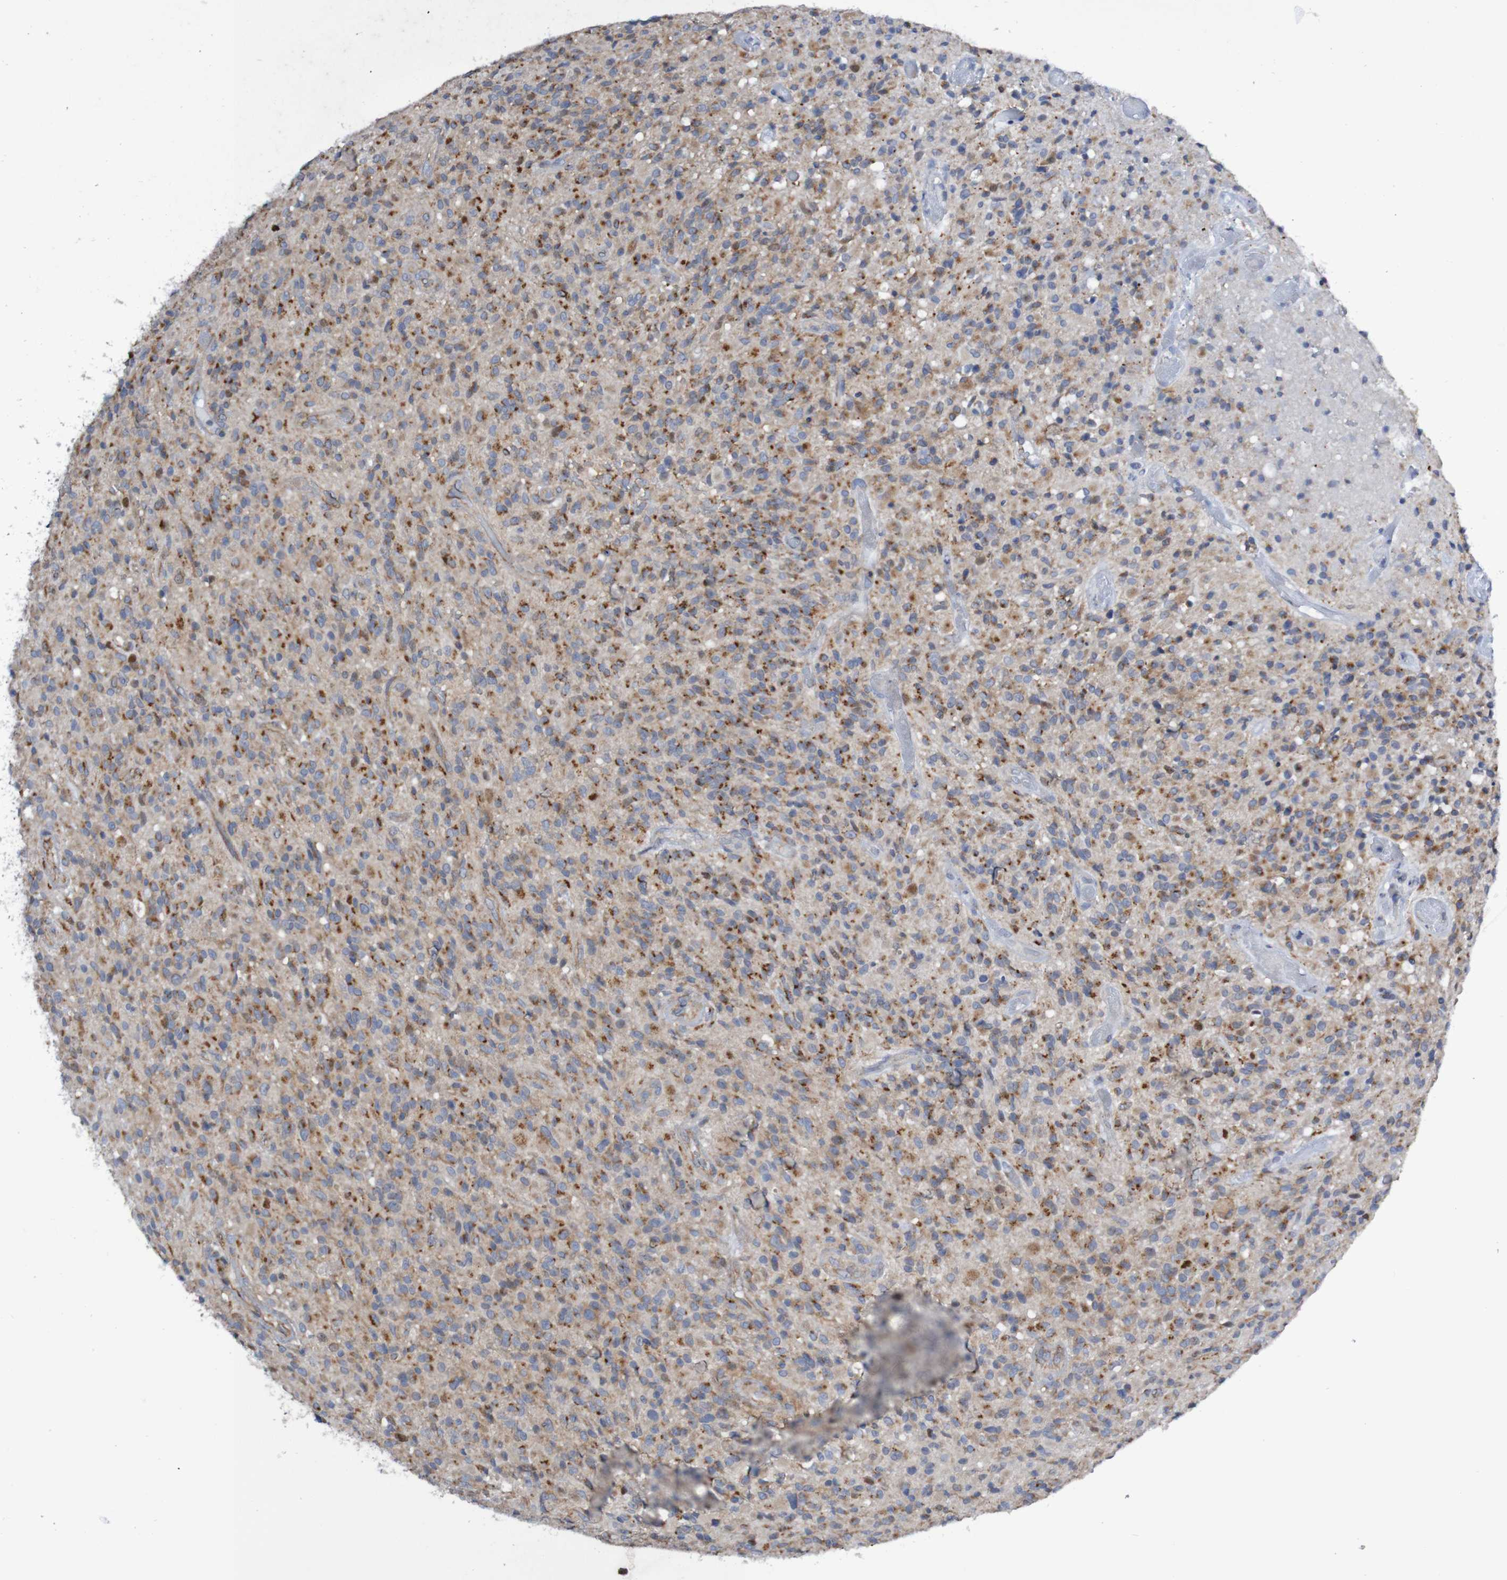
{"staining": {"intensity": "strong", "quantity": ">75%", "location": "cytoplasmic/membranous"}, "tissue": "glioma", "cell_type": "Tumor cells", "image_type": "cancer", "snomed": [{"axis": "morphology", "description": "Glioma, malignant, High grade"}, {"axis": "topography", "description": "Brain"}], "caption": "Immunohistochemistry (IHC) of malignant glioma (high-grade) shows high levels of strong cytoplasmic/membranous staining in about >75% of tumor cells.", "gene": "LMBRD2", "patient": {"sex": "male", "age": 71}}